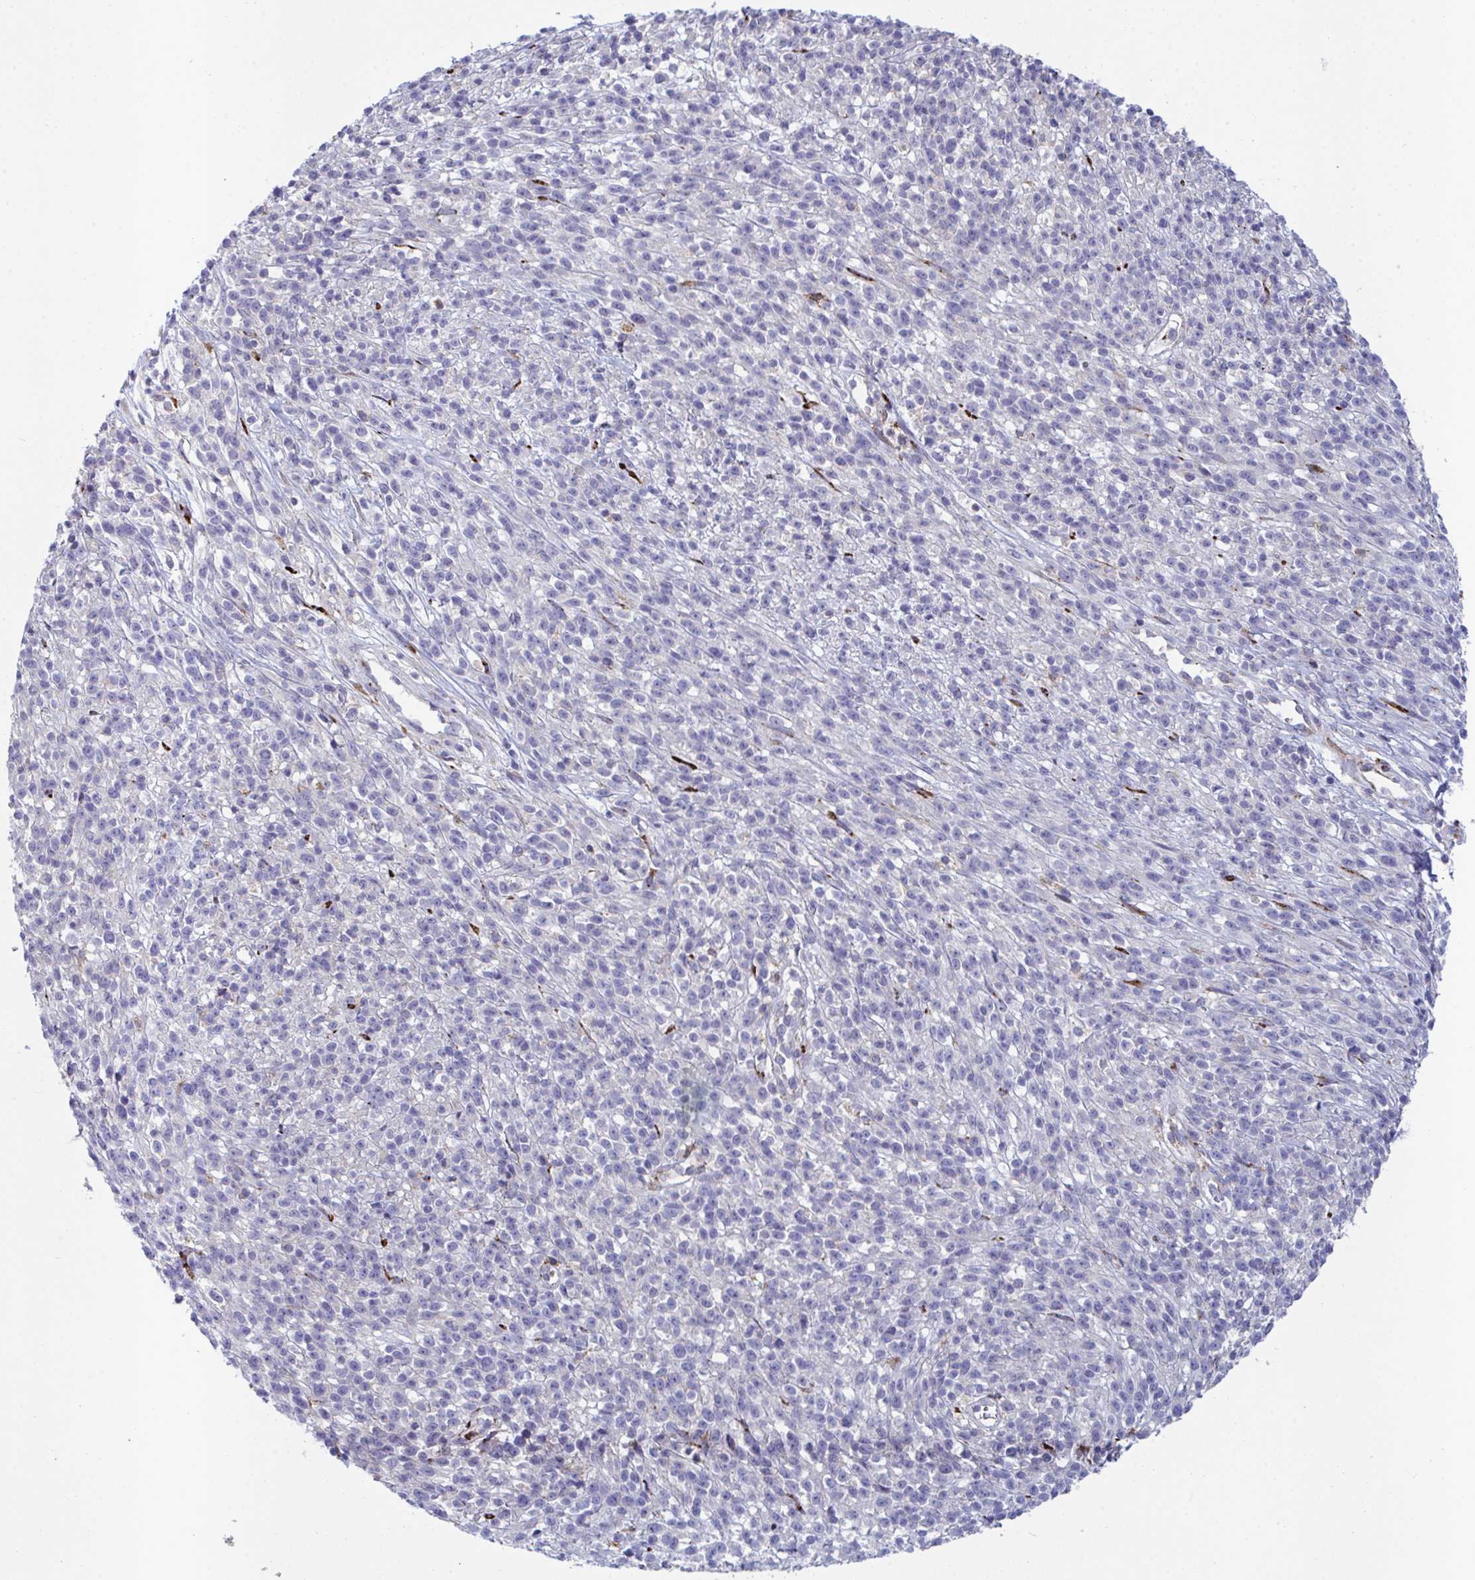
{"staining": {"intensity": "negative", "quantity": "none", "location": "none"}, "tissue": "melanoma", "cell_type": "Tumor cells", "image_type": "cancer", "snomed": [{"axis": "morphology", "description": "Malignant melanoma, NOS"}, {"axis": "topography", "description": "Skin"}, {"axis": "topography", "description": "Skin of trunk"}], "caption": "IHC micrograph of melanoma stained for a protein (brown), which exhibits no positivity in tumor cells.", "gene": "PEAK3", "patient": {"sex": "male", "age": 74}}